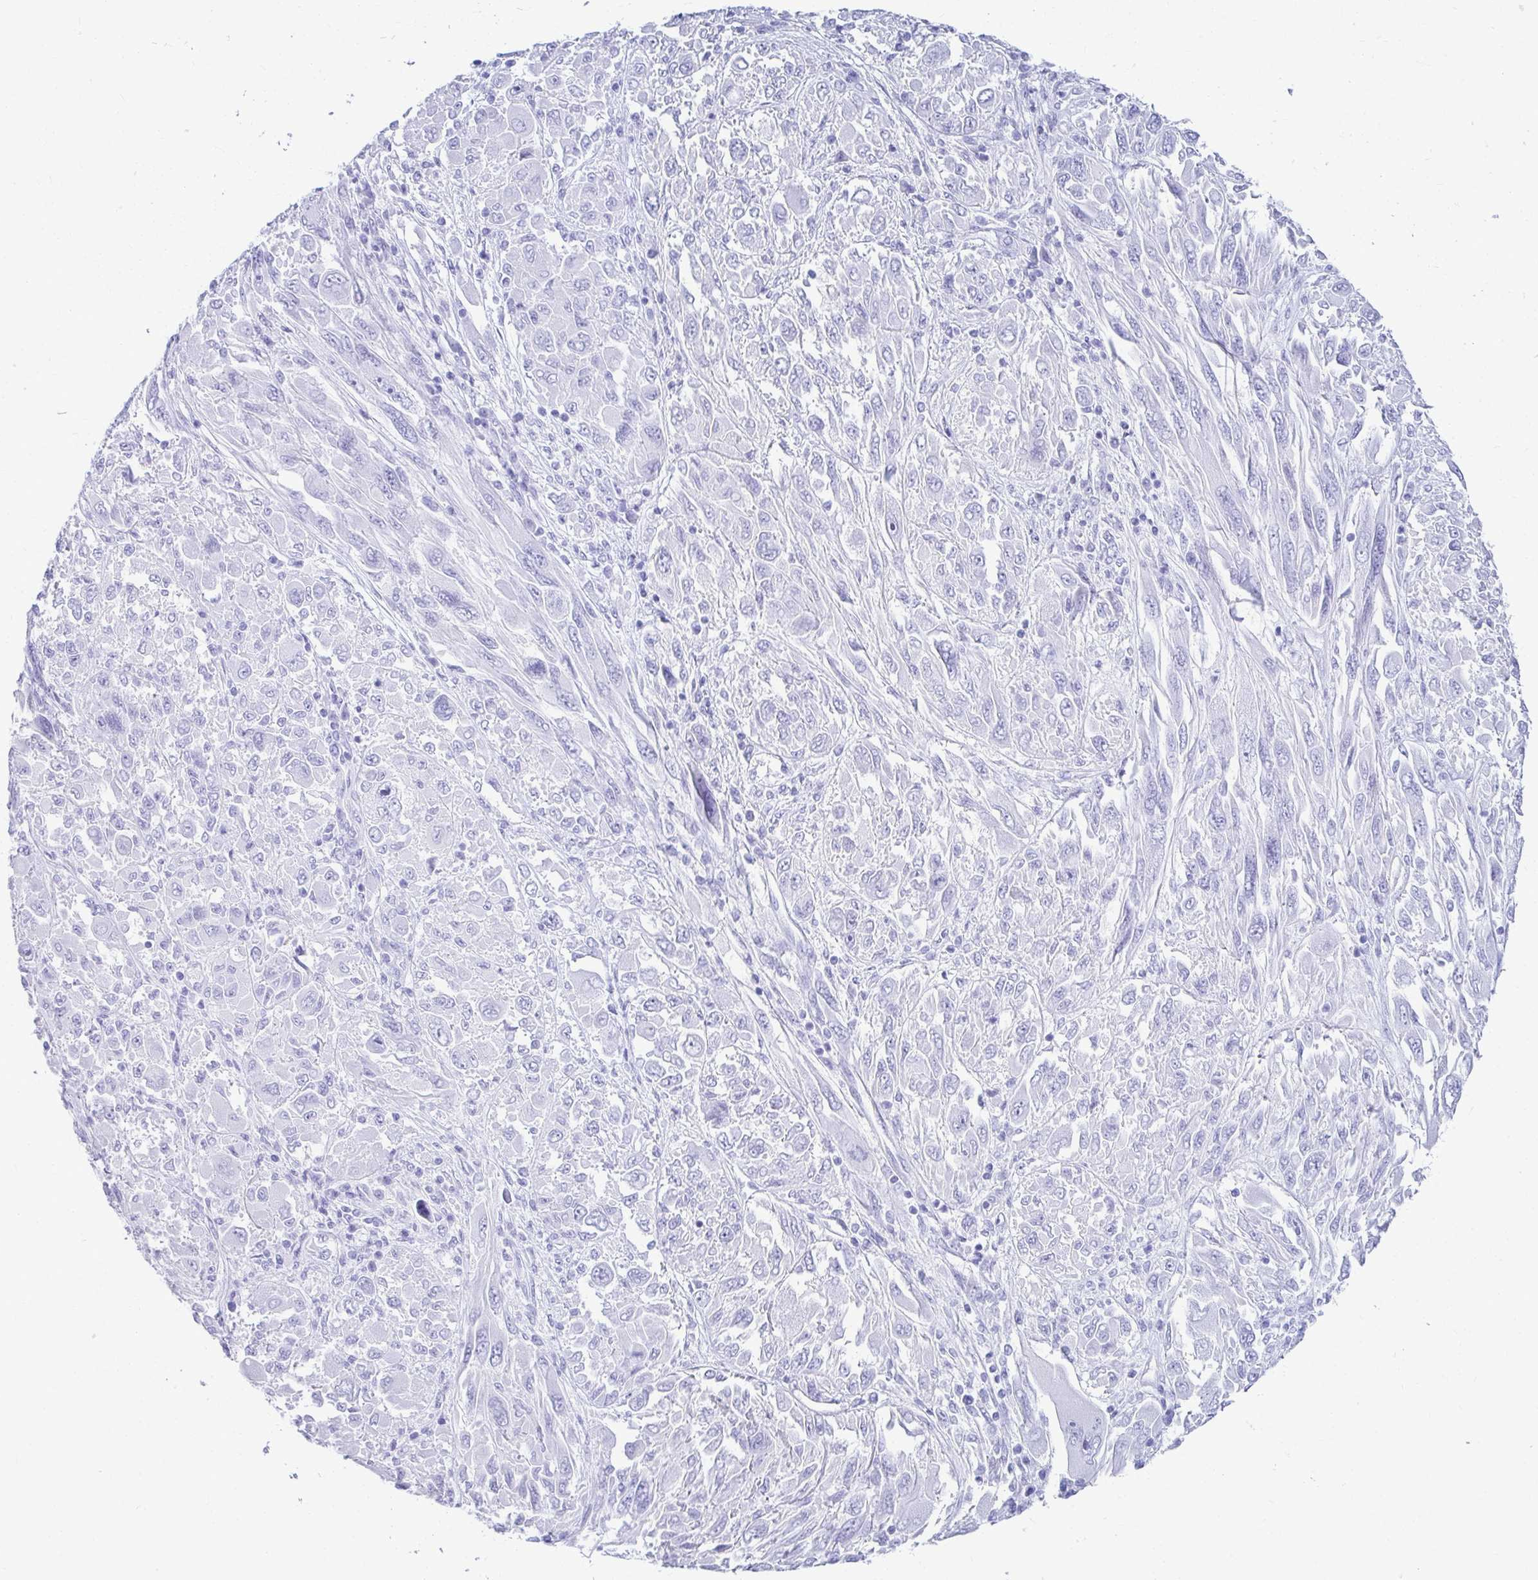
{"staining": {"intensity": "negative", "quantity": "none", "location": "none"}, "tissue": "melanoma", "cell_type": "Tumor cells", "image_type": "cancer", "snomed": [{"axis": "morphology", "description": "Malignant melanoma, NOS"}, {"axis": "topography", "description": "Skin"}], "caption": "A high-resolution image shows IHC staining of malignant melanoma, which shows no significant positivity in tumor cells.", "gene": "ATP4B", "patient": {"sex": "female", "age": 91}}